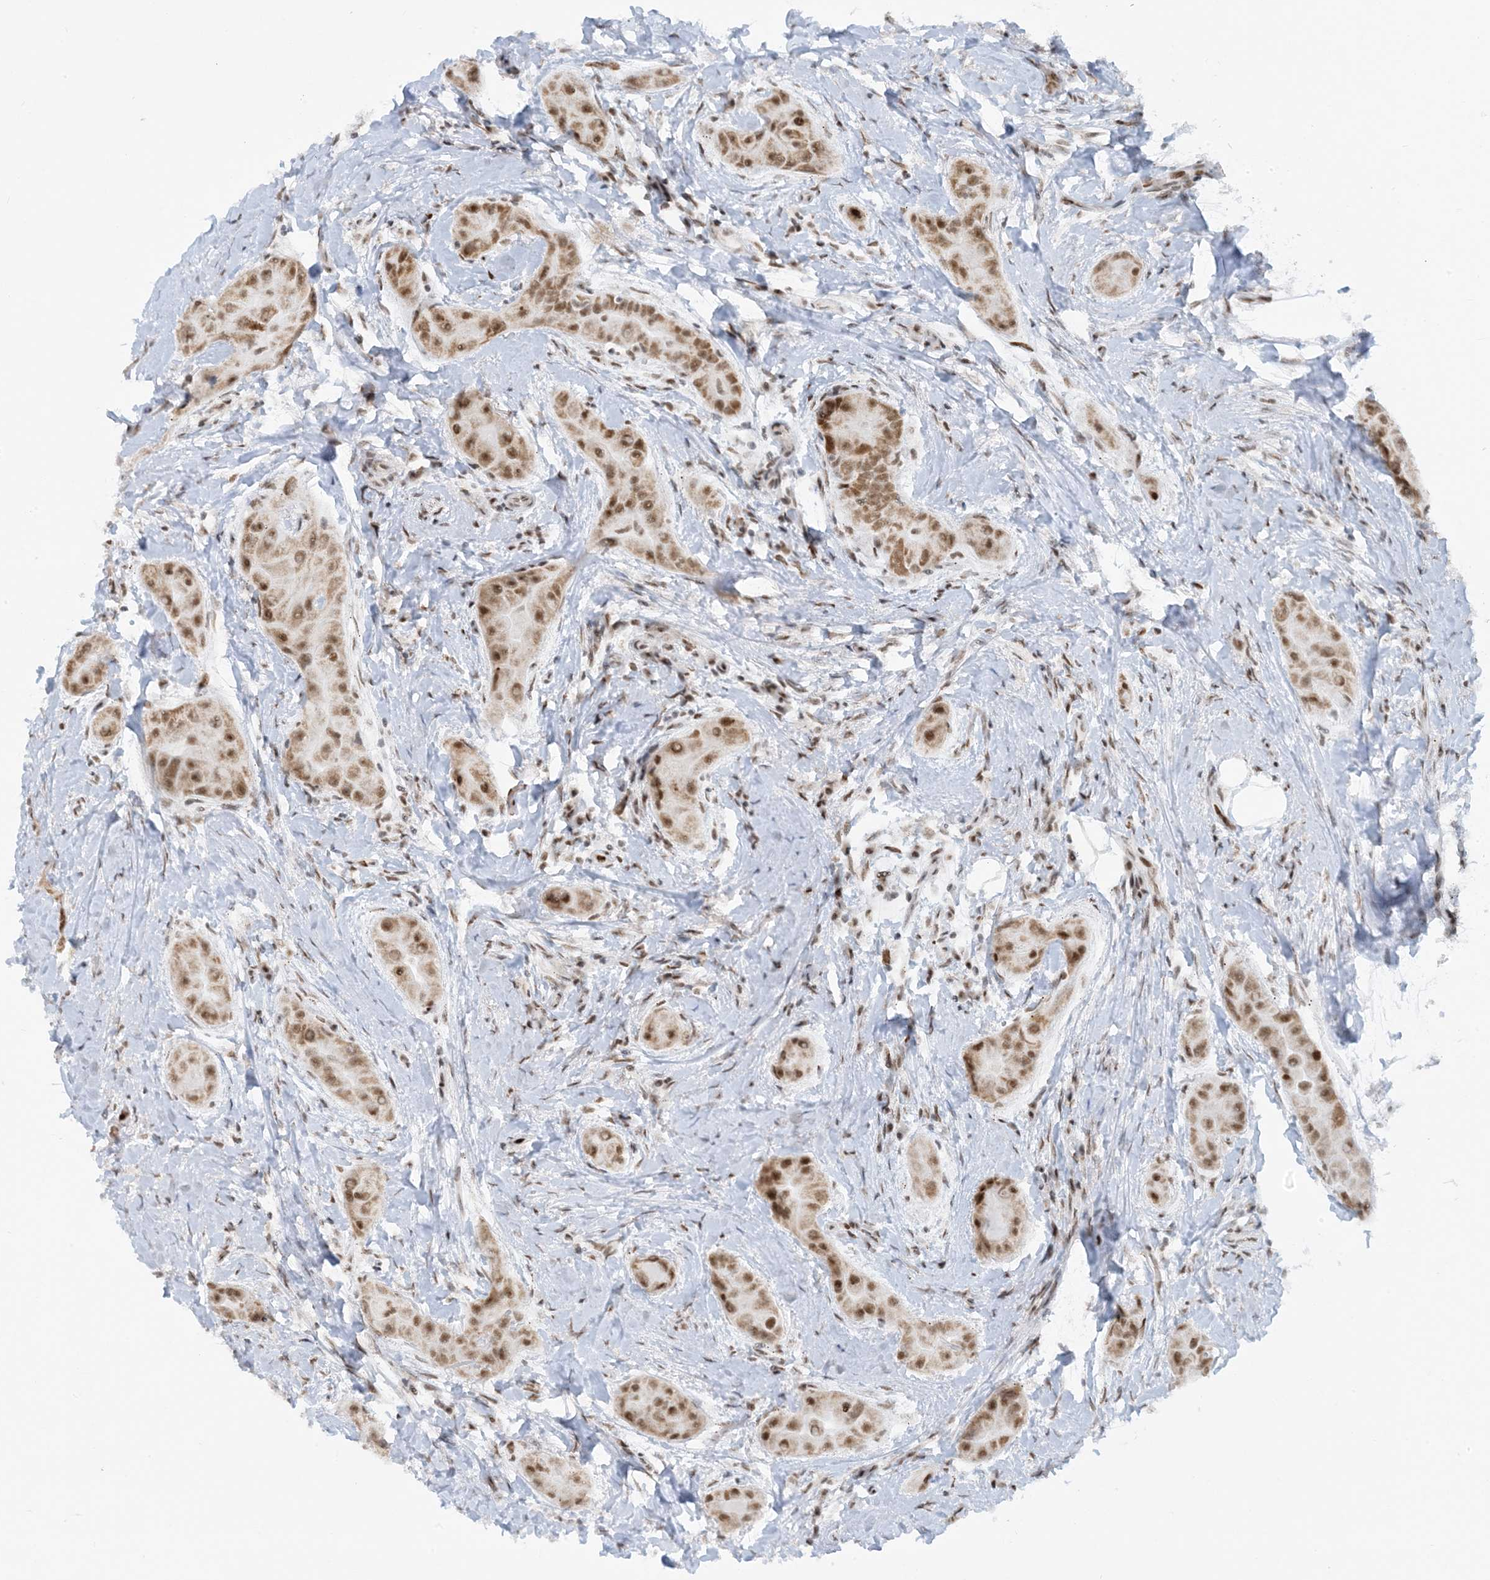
{"staining": {"intensity": "moderate", "quantity": ">75%", "location": "nuclear"}, "tissue": "thyroid cancer", "cell_type": "Tumor cells", "image_type": "cancer", "snomed": [{"axis": "morphology", "description": "Papillary adenocarcinoma, NOS"}, {"axis": "topography", "description": "Thyroid gland"}], "caption": "This is a histology image of immunohistochemistry staining of papillary adenocarcinoma (thyroid), which shows moderate staining in the nuclear of tumor cells.", "gene": "ECT2L", "patient": {"sex": "male", "age": 33}}